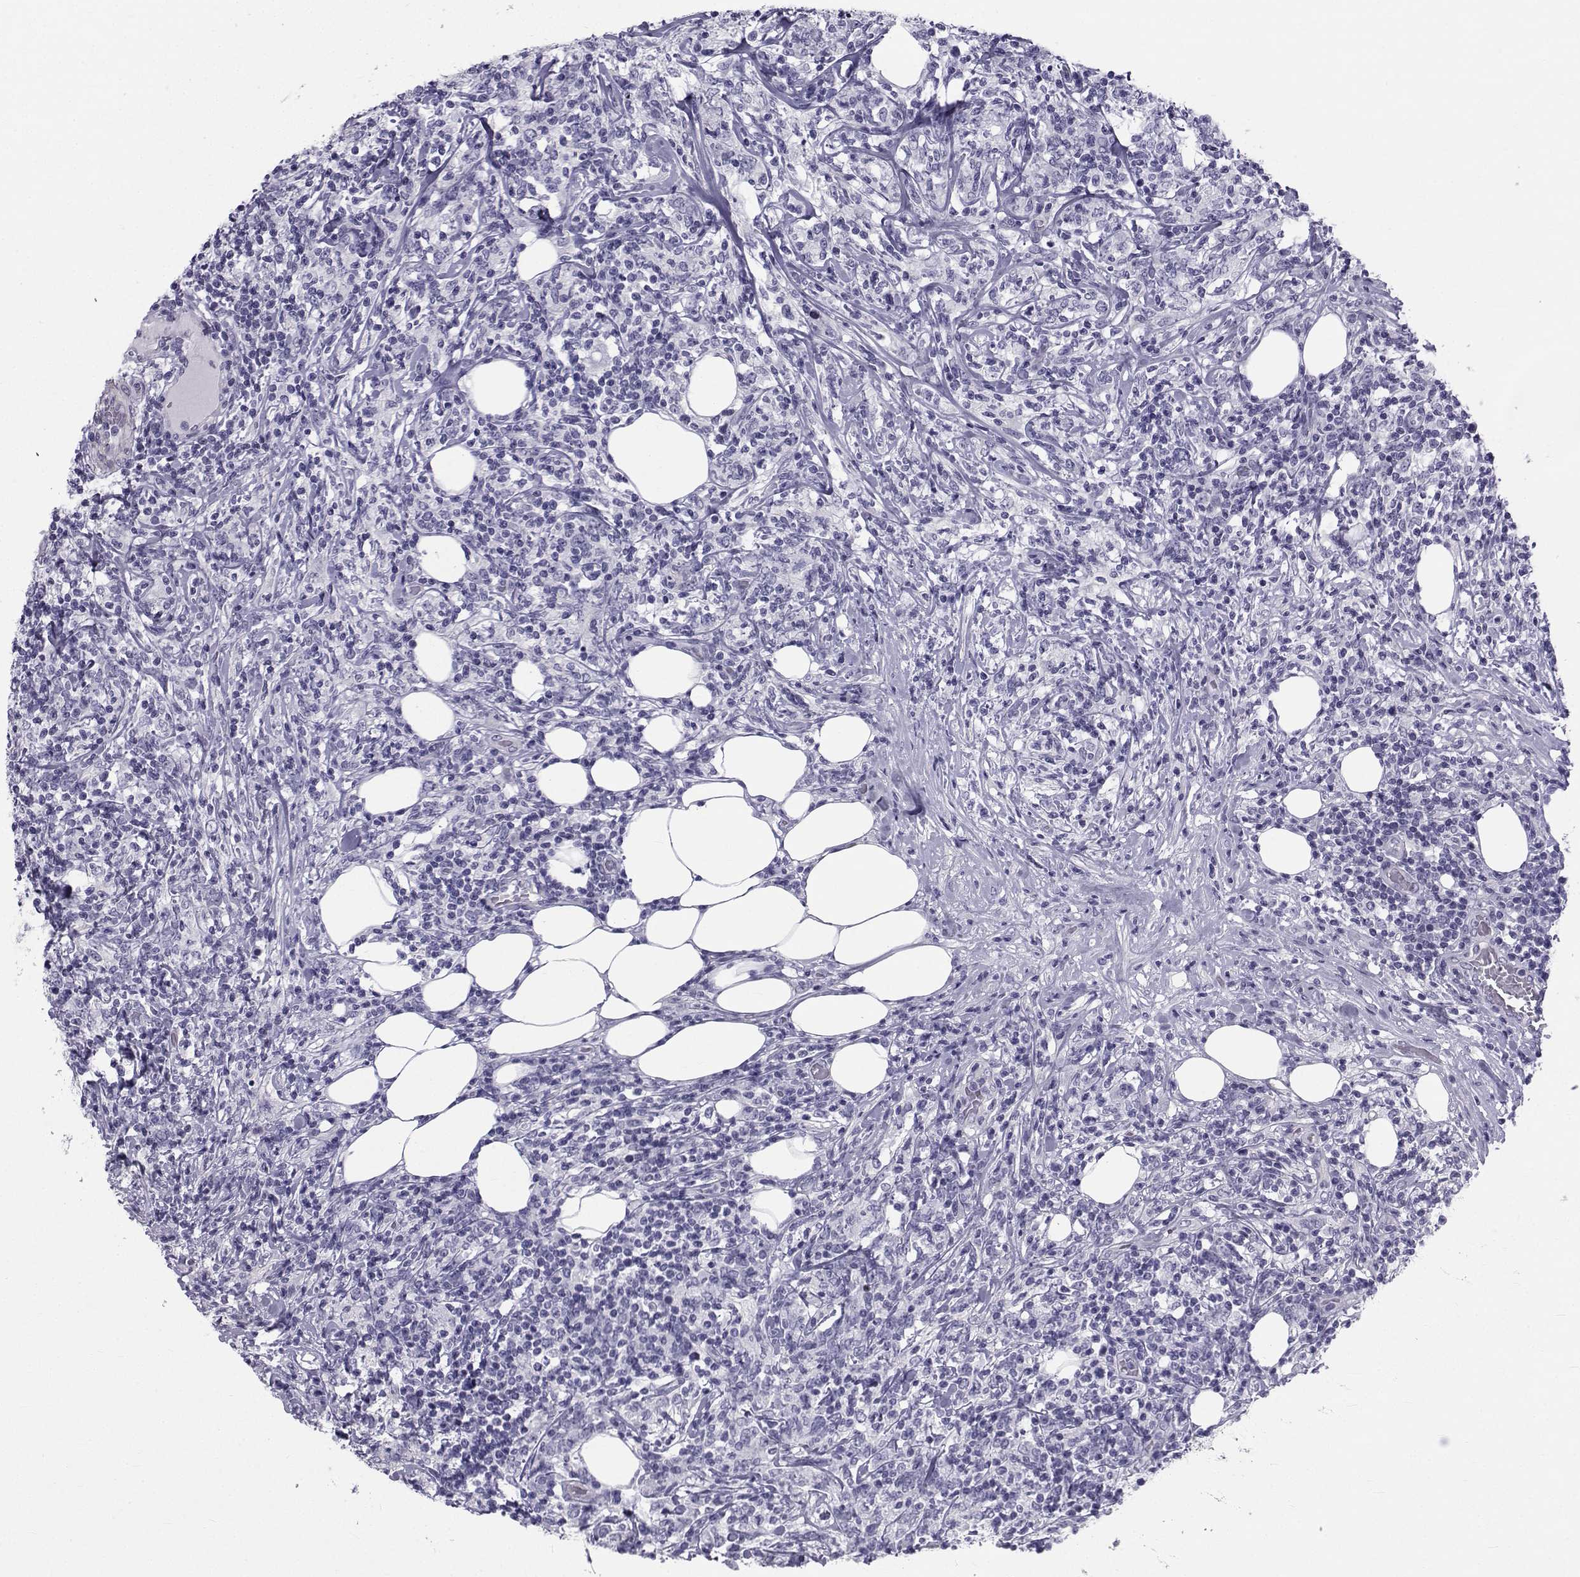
{"staining": {"intensity": "negative", "quantity": "none", "location": "none"}, "tissue": "lymphoma", "cell_type": "Tumor cells", "image_type": "cancer", "snomed": [{"axis": "morphology", "description": "Malignant lymphoma, non-Hodgkin's type, High grade"}, {"axis": "topography", "description": "Lymph node"}], "caption": "IHC of malignant lymphoma, non-Hodgkin's type (high-grade) displays no staining in tumor cells.", "gene": "SPANXD", "patient": {"sex": "female", "age": 84}}